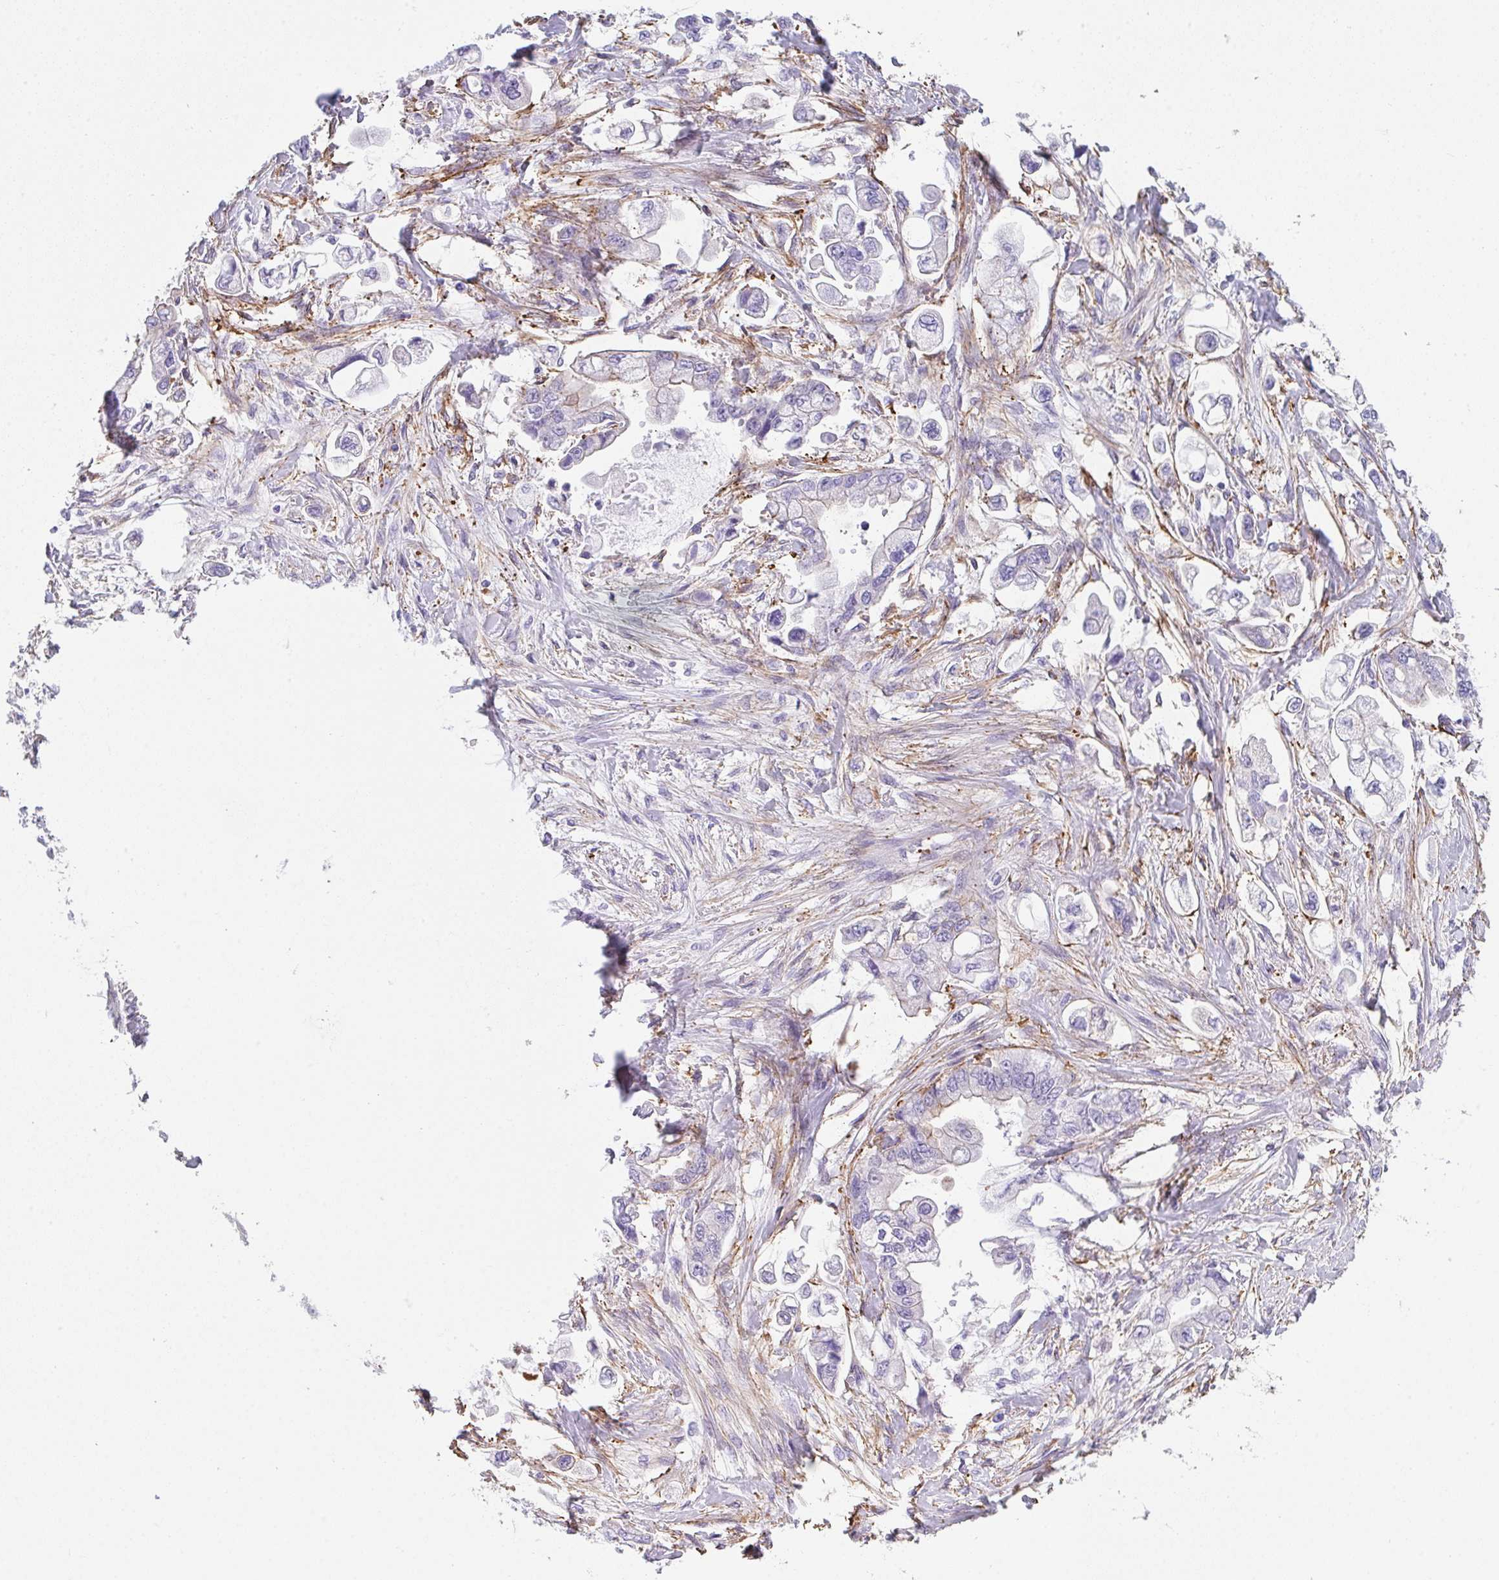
{"staining": {"intensity": "negative", "quantity": "none", "location": "none"}, "tissue": "stomach cancer", "cell_type": "Tumor cells", "image_type": "cancer", "snomed": [{"axis": "morphology", "description": "Adenocarcinoma, NOS"}, {"axis": "topography", "description": "Stomach"}], "caption": "High magnification brightfield microscopy of stomach cancer stained with DAB (brown) and counterstained with hematoxylin (blue): tumor cells show no significant positivity.", "gene": "DBN1", "patient": {"sex": "male", "age": 62}}